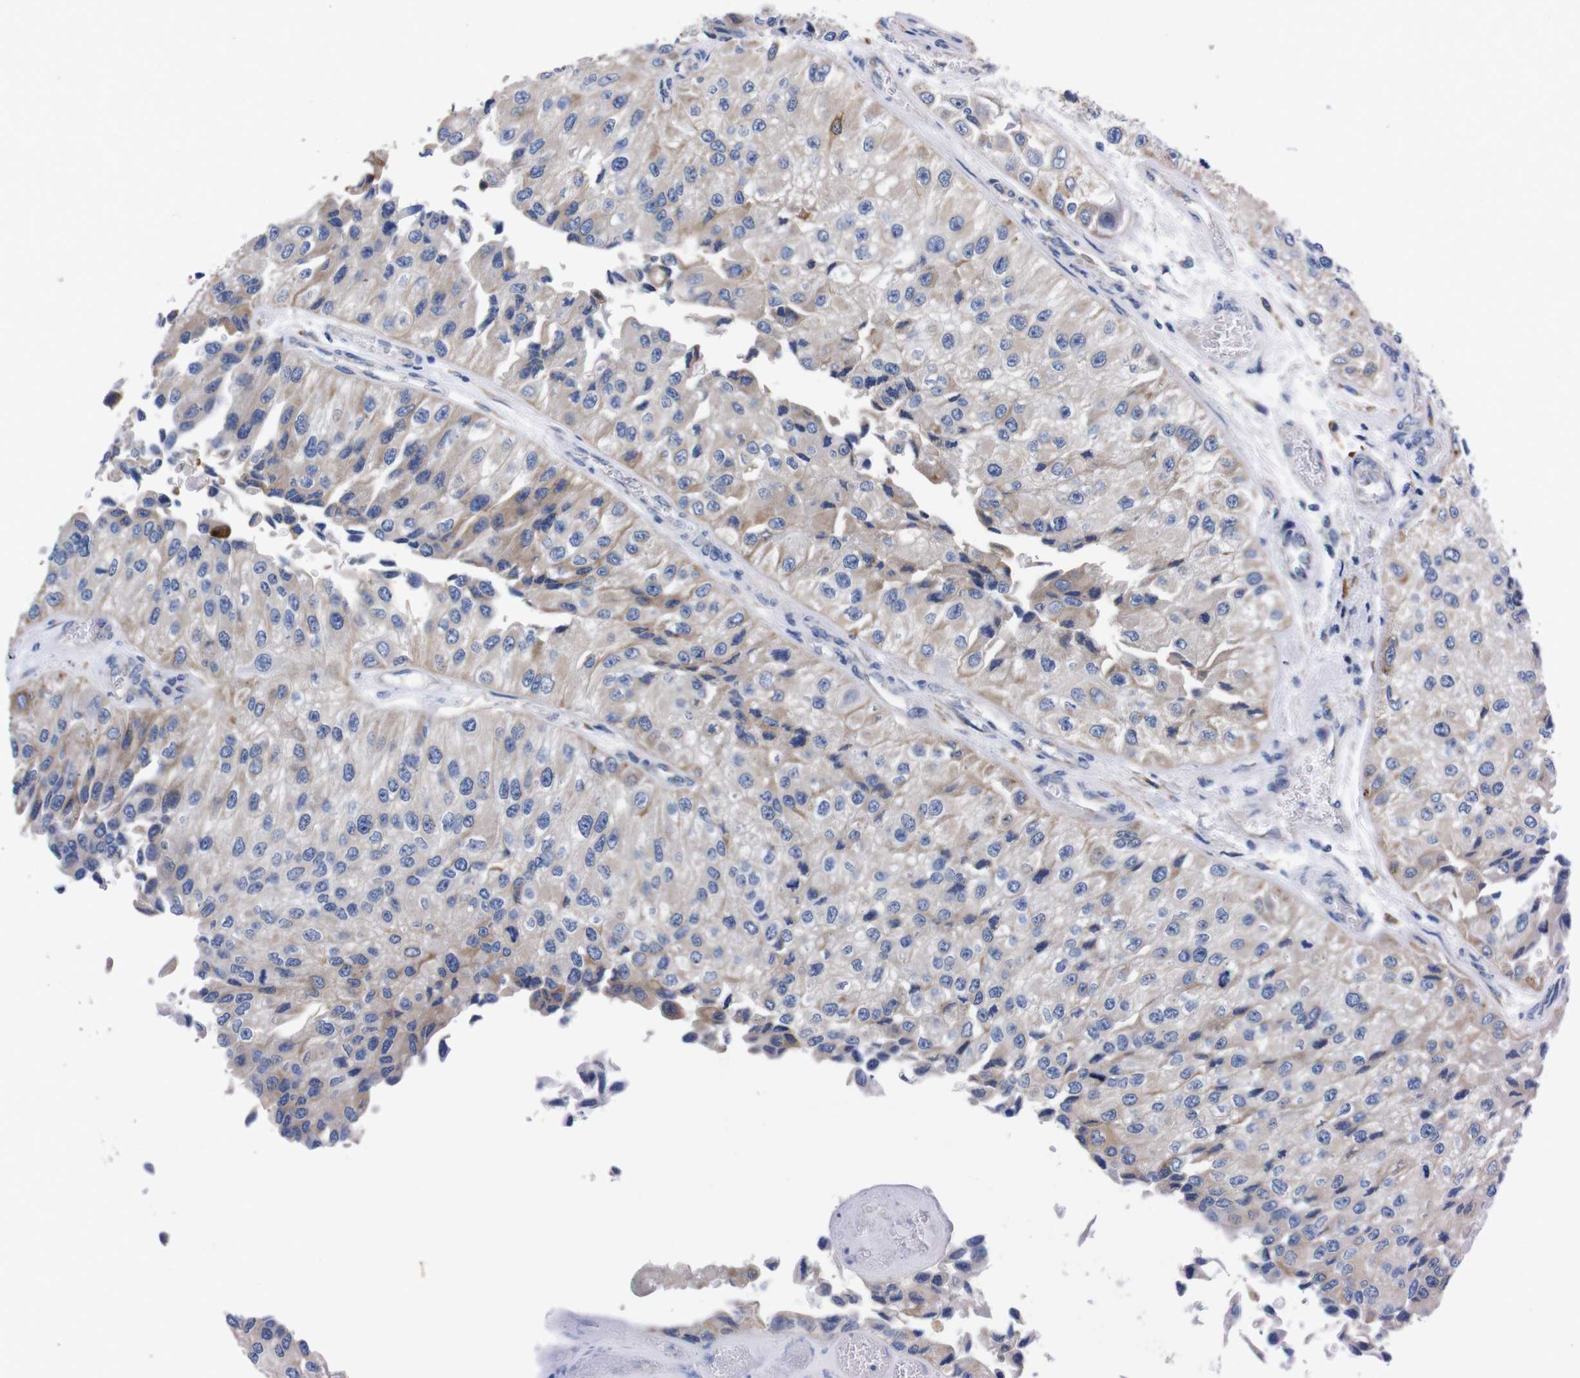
{"staining": {"intensity": "weak", "quantity": "<25%", "location": "cytoplasmic/membranous"}, "tissue": "urothelial cancer", "cell_type": "Tumor cells", "image_type": "cancer", "snomed": [{"axis": "morphology", "description": "Urothelial carcinoma, High grade"}, {"axis": "topography", "description": "Kidney"}, {"axis": "topography", "description": "Urinary bladder"}], "caption": "High magnification brightfield microscopy of urothelial carcinoma (high-grade) stained with DAB (3,3'-diaminobenzidine) (brown) and counterstained with hematoxylin (blue): tumor cells show no significant staining.", "gene": "NEBL", "patient": {"sex": "male", "age": 77}}